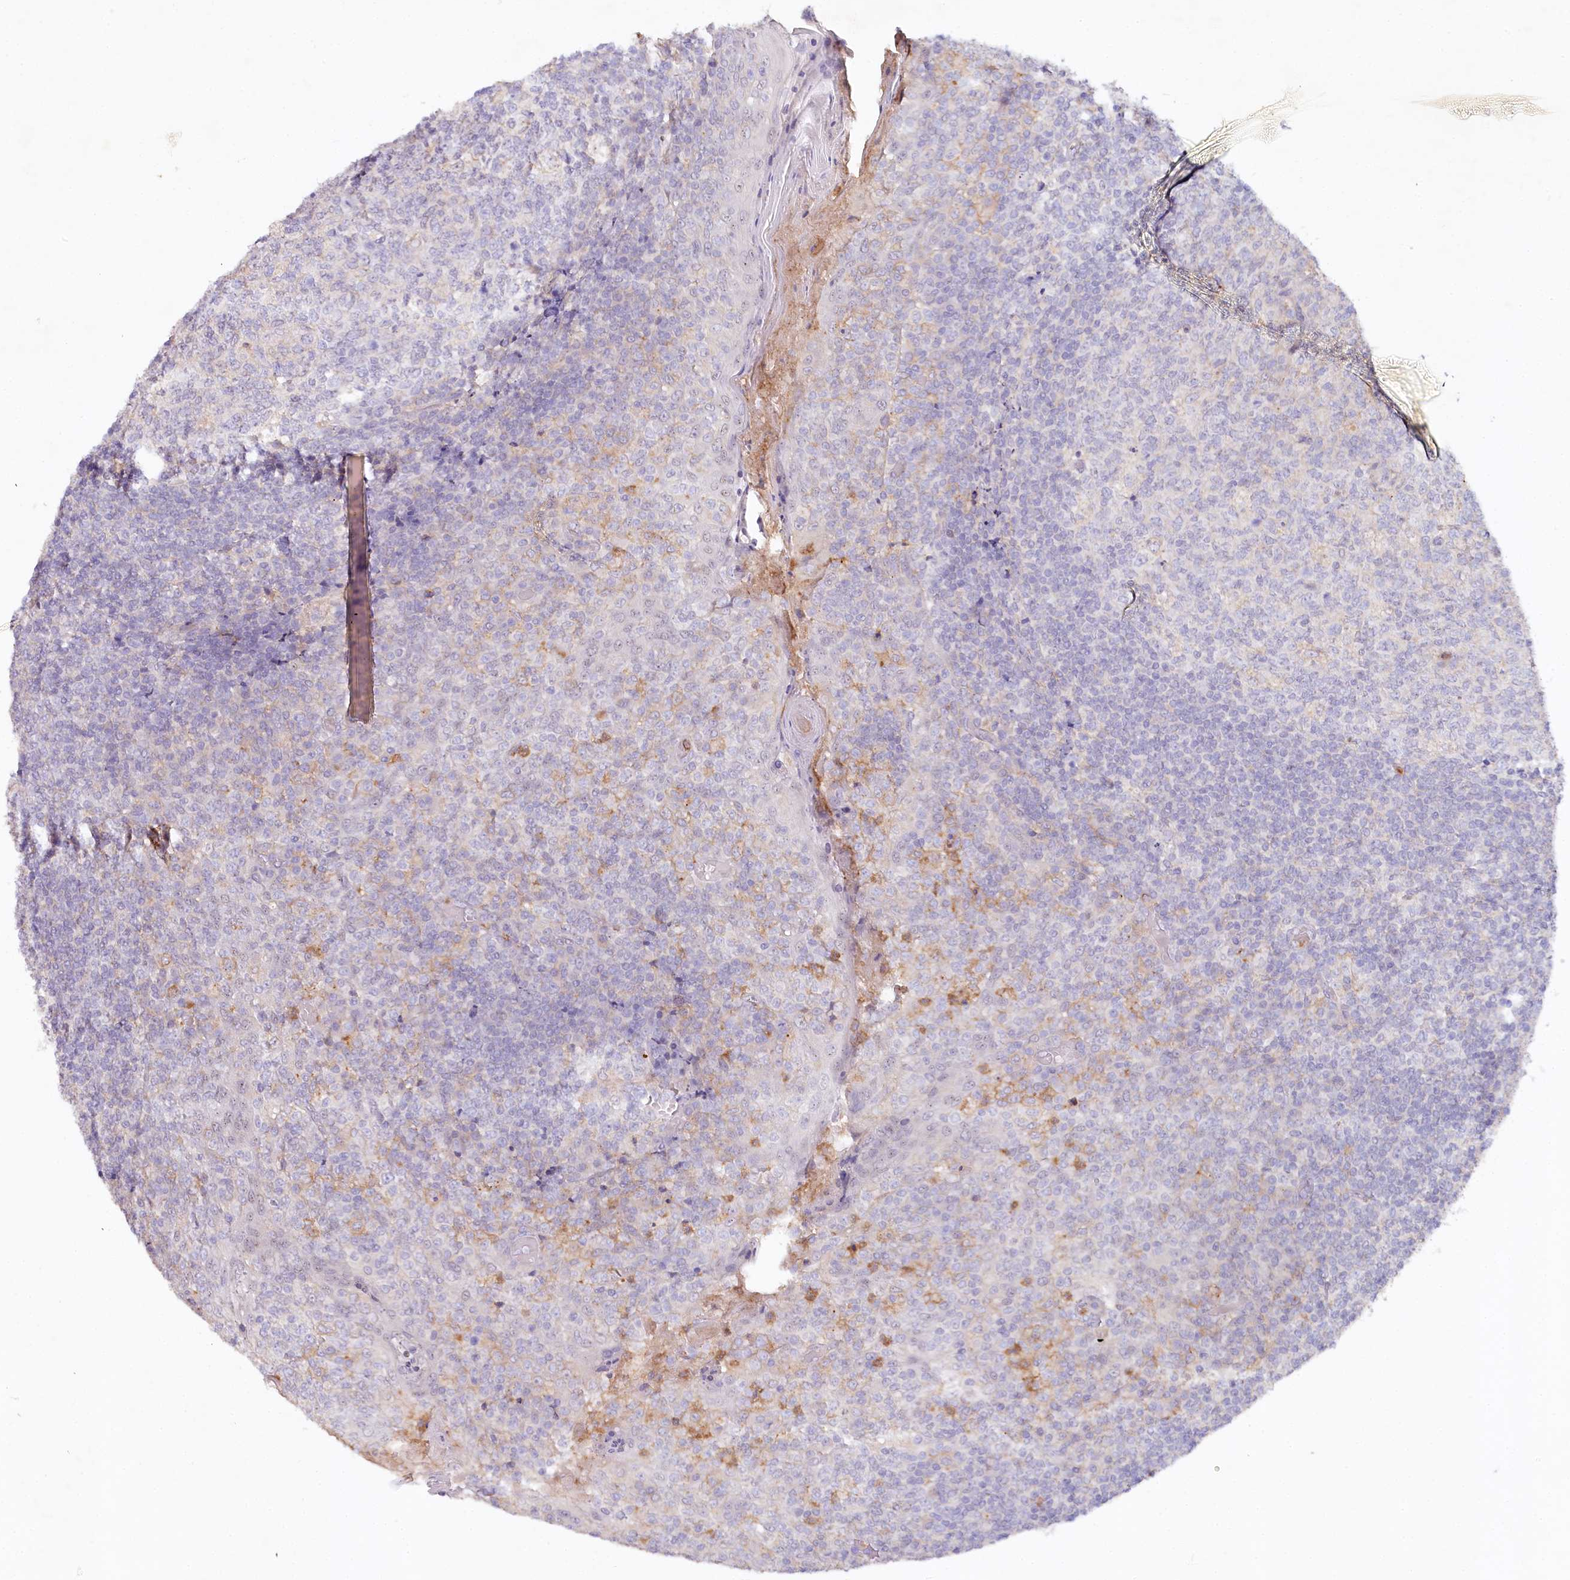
{"staining": {"intensity": "negative", "quantity": "none", "location": "none"}, "tissue": "tonsil", "cell_type": "Germinal center cells", "image_type": "normal", "snomed": [{"axis": "morphology", "description": "Normal tissue, NOS"}, {"axis": "topography", "description": "Tonsil"}], "caption": "The histopathology image demonstrates no significant positivity in germinal center cells of tonsil.", "gene": "ALDH3B1", "patient": {"sex": "female", "age": 19}}